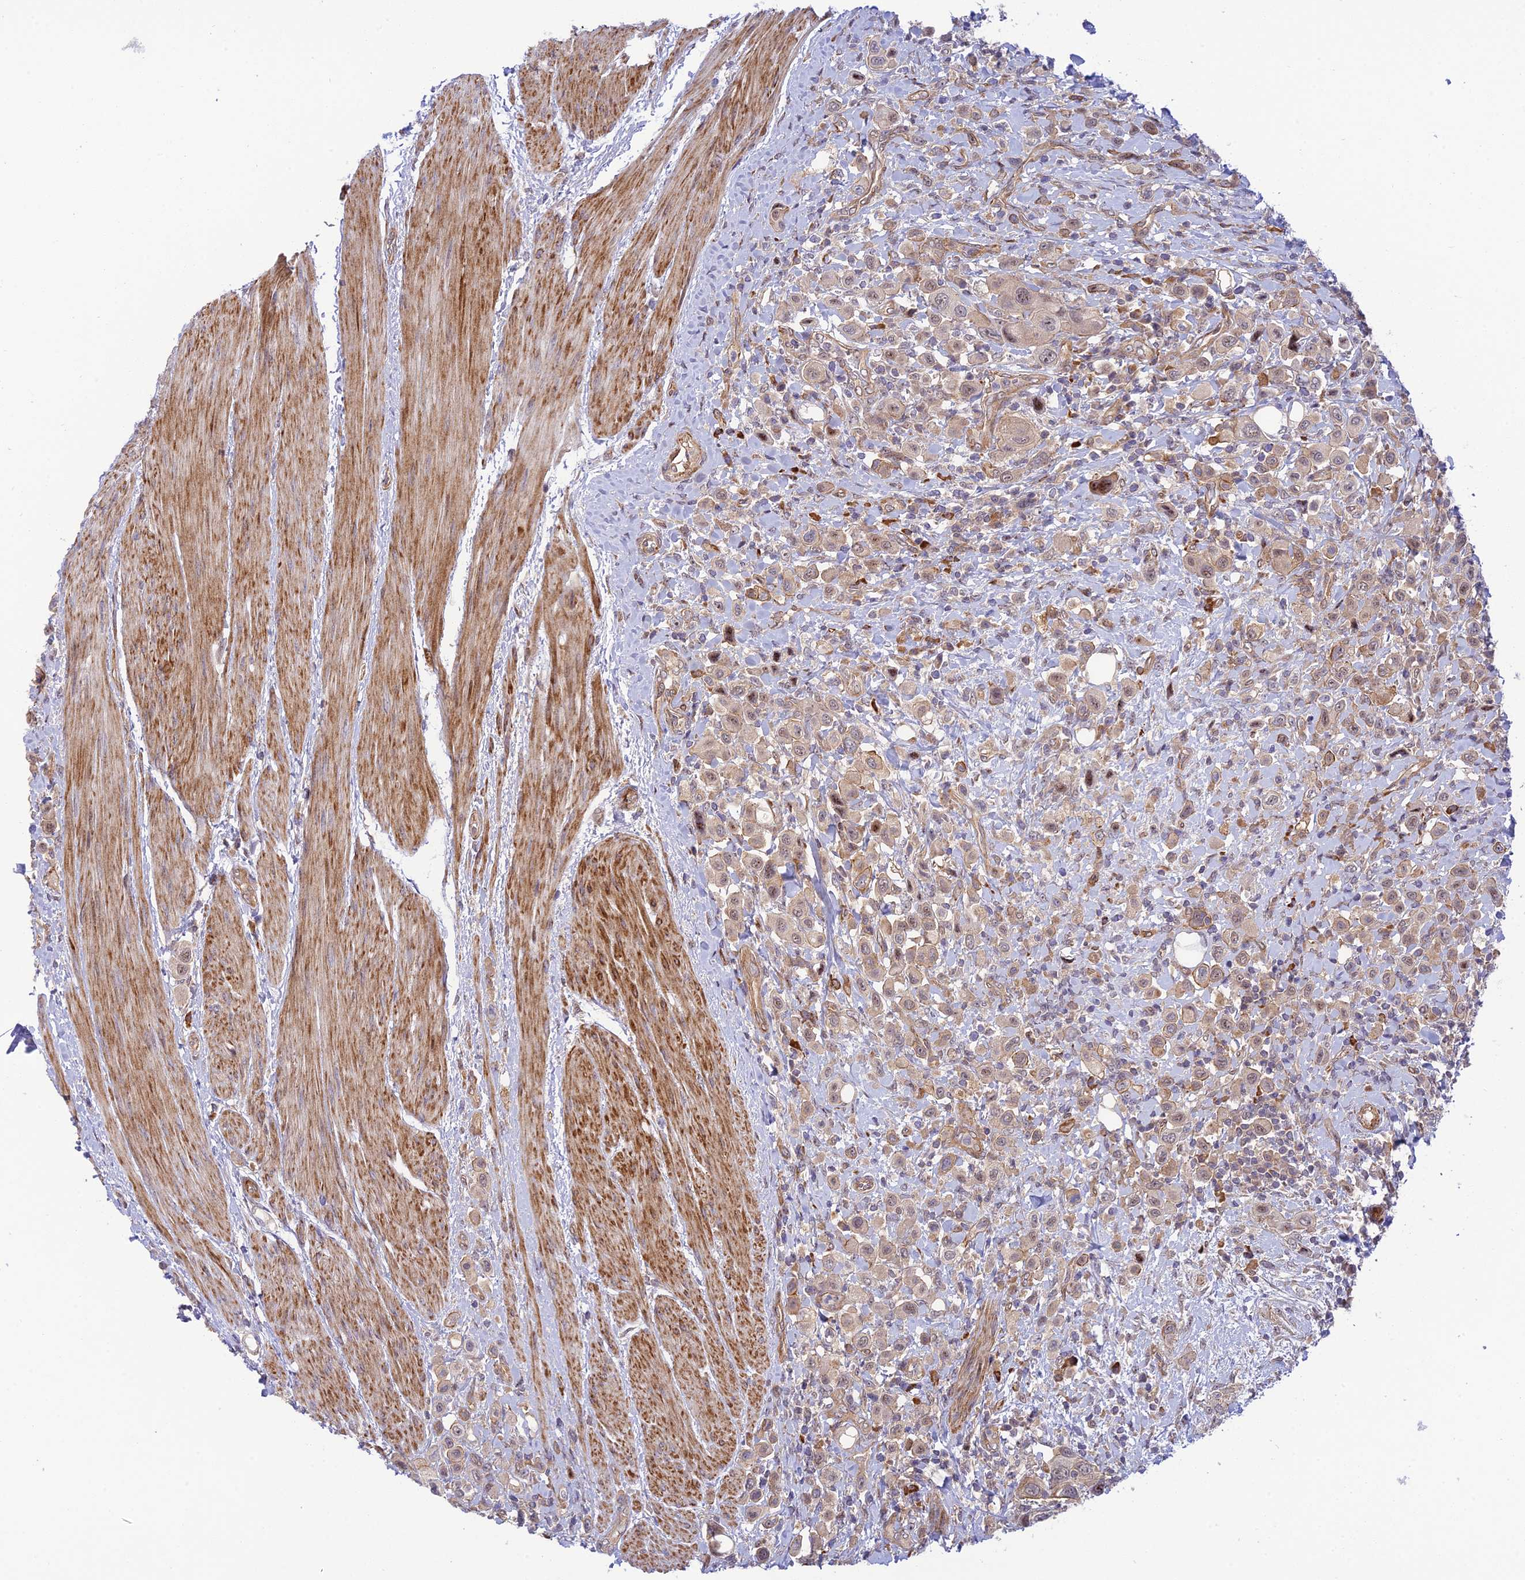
{"staining": {"intensity": "weak", "quantity": "25%-75%", "location": "nuclear"}, "tissue": "urothelial cancer", "cell_type": "Tumor cells", "image_type": "cancer", "snomed": [{"axis": "morphology", "description": "Urothelial carcinoma, High grade"}, {"axis": "topography", "description": "Urinary bladder"}], "caption": "This photomicrograph demonstrates immunohistochemistry staining of human urothelial cancer, with low weak nuclear staining in about 25%-75% of tumor cells.", "gene": "ZNF584", "patient": {"sex": "male", "age": 50}}